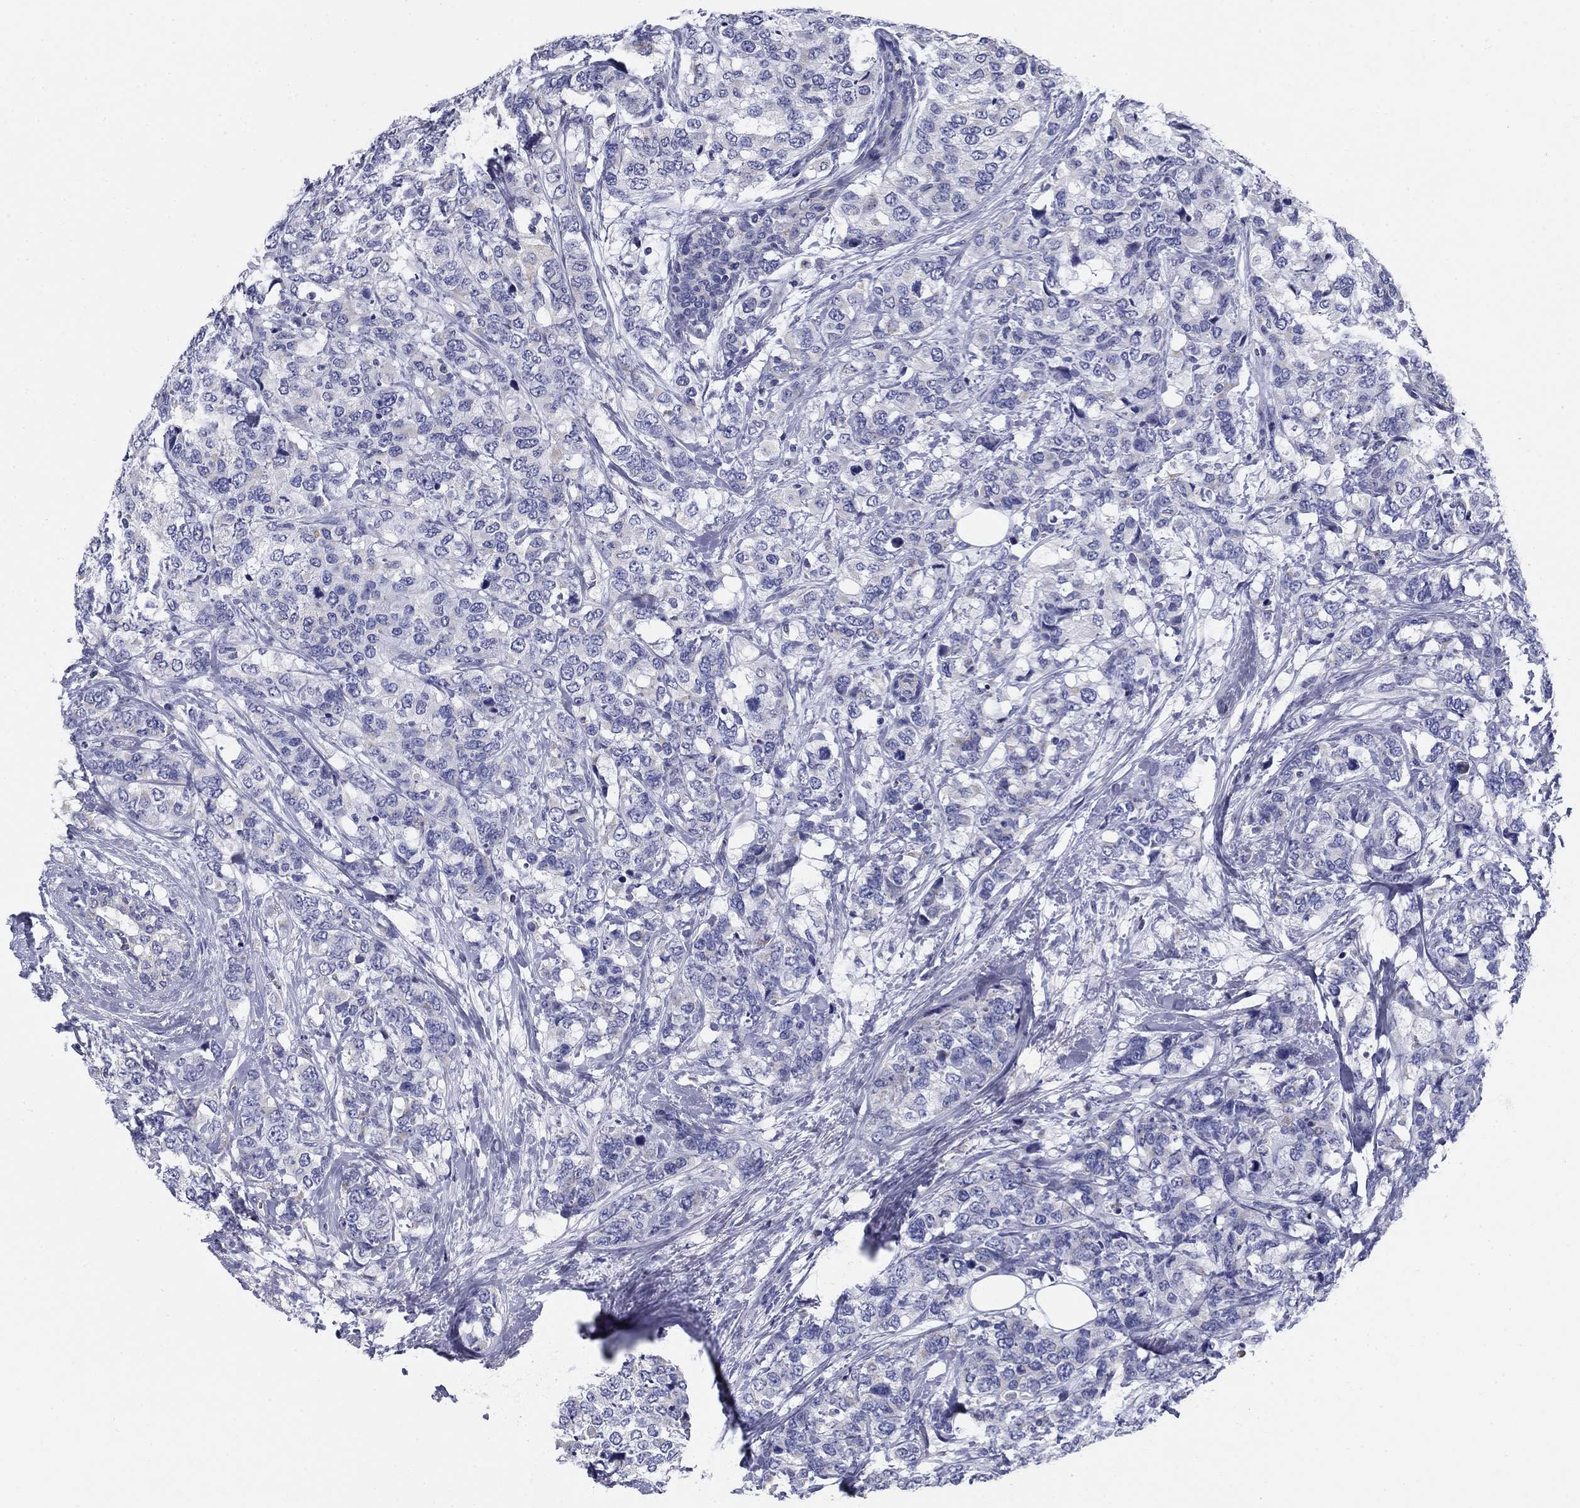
{"staining": {"intensity": "negative", "quantity": "none", "location": "none"}, "tissue": "breast cancer", "cell_type": "Tumor cells", "image_type": "cancer", "snomed": [{"axis": "morphology", "description": "Lobular carcinoma"}, {"axis": "topography", "description": "Breast"}], "caption": "Tumor cells are negative for brown protein staining in breast cancer (lobular carcinoma).", "gene": "UPB1", "patient": {"sex": "female", "age": 59}}